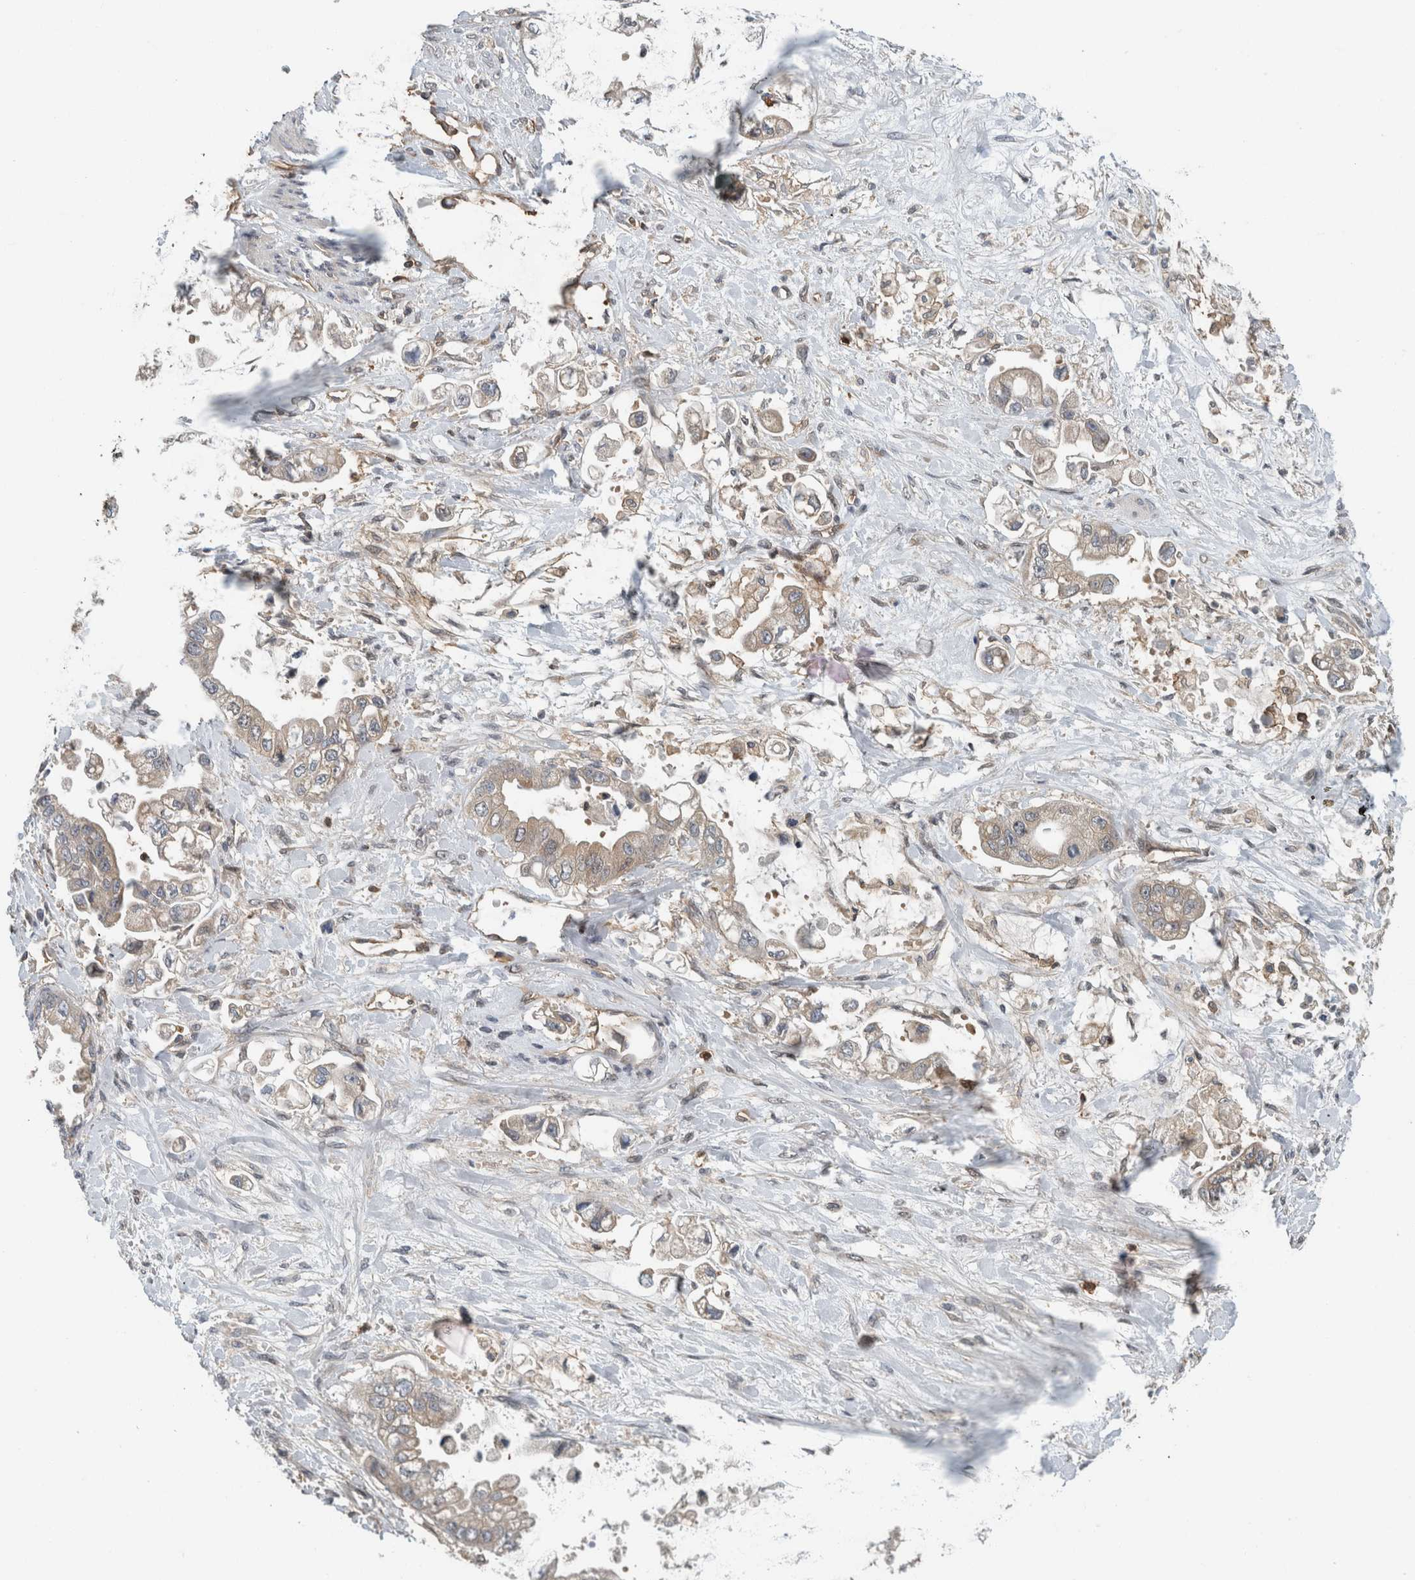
{"staining": {"intensity": "weak", "quantity": "<25%", "location": "cytoplasmic/membranous"}, "tissue": "stomach cancer", "cell_type": "Tumor cells", "image_type": "cancer", "snomed": [{"axis": "morphology", "description": "Adenocarcinoma, NOS"}, {"axis": "topography", "description": "Stomach"}], "caption": "The image reveals no staining of tumor cells in adenocarcinoma (stomach).", "gene": "PFDN4", "patient": {"sex": "male", "age": 62}}